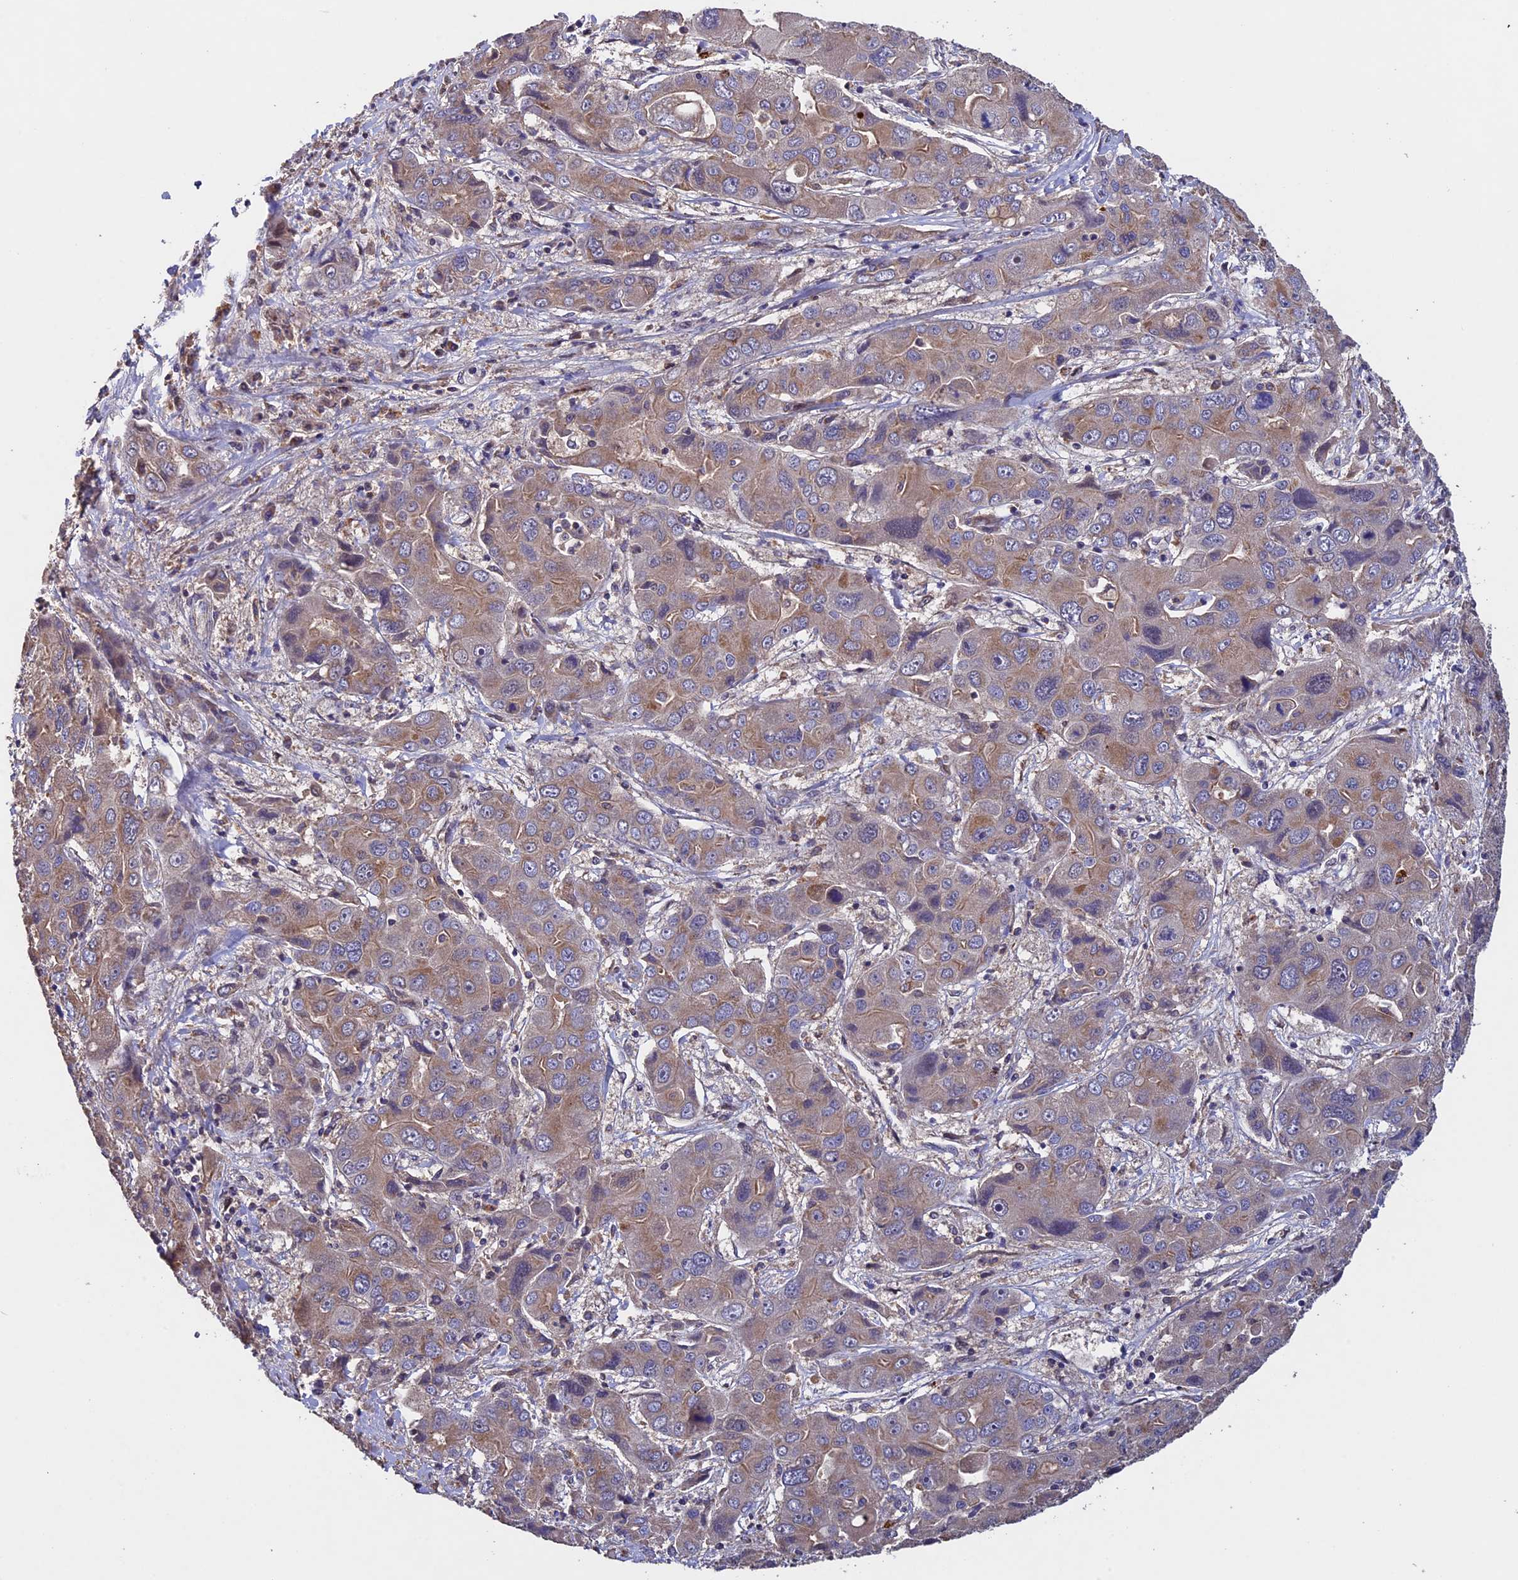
{"staining": {"intensity": "moderate", "quantity": "25%-75%", "location": "cytoplasmic/membranous"}, "tissue": "liver cancer", "cell_type": "Tumor cells", "image_type": "cancer", "snomed": [{"axis": "morphology", "description": "Cholangiocarcinoma"}, {"axis": "topography", "description": "Liver"}], "caption": "Immunohistochemical staining of liver cholangiocarcinoma shows medium levels of moderate cytoplasmic/membranous expression in about 25%-75% of tumor cells.", "gene": "RNF17", "patient": {"sex": "male", "age": 67}}